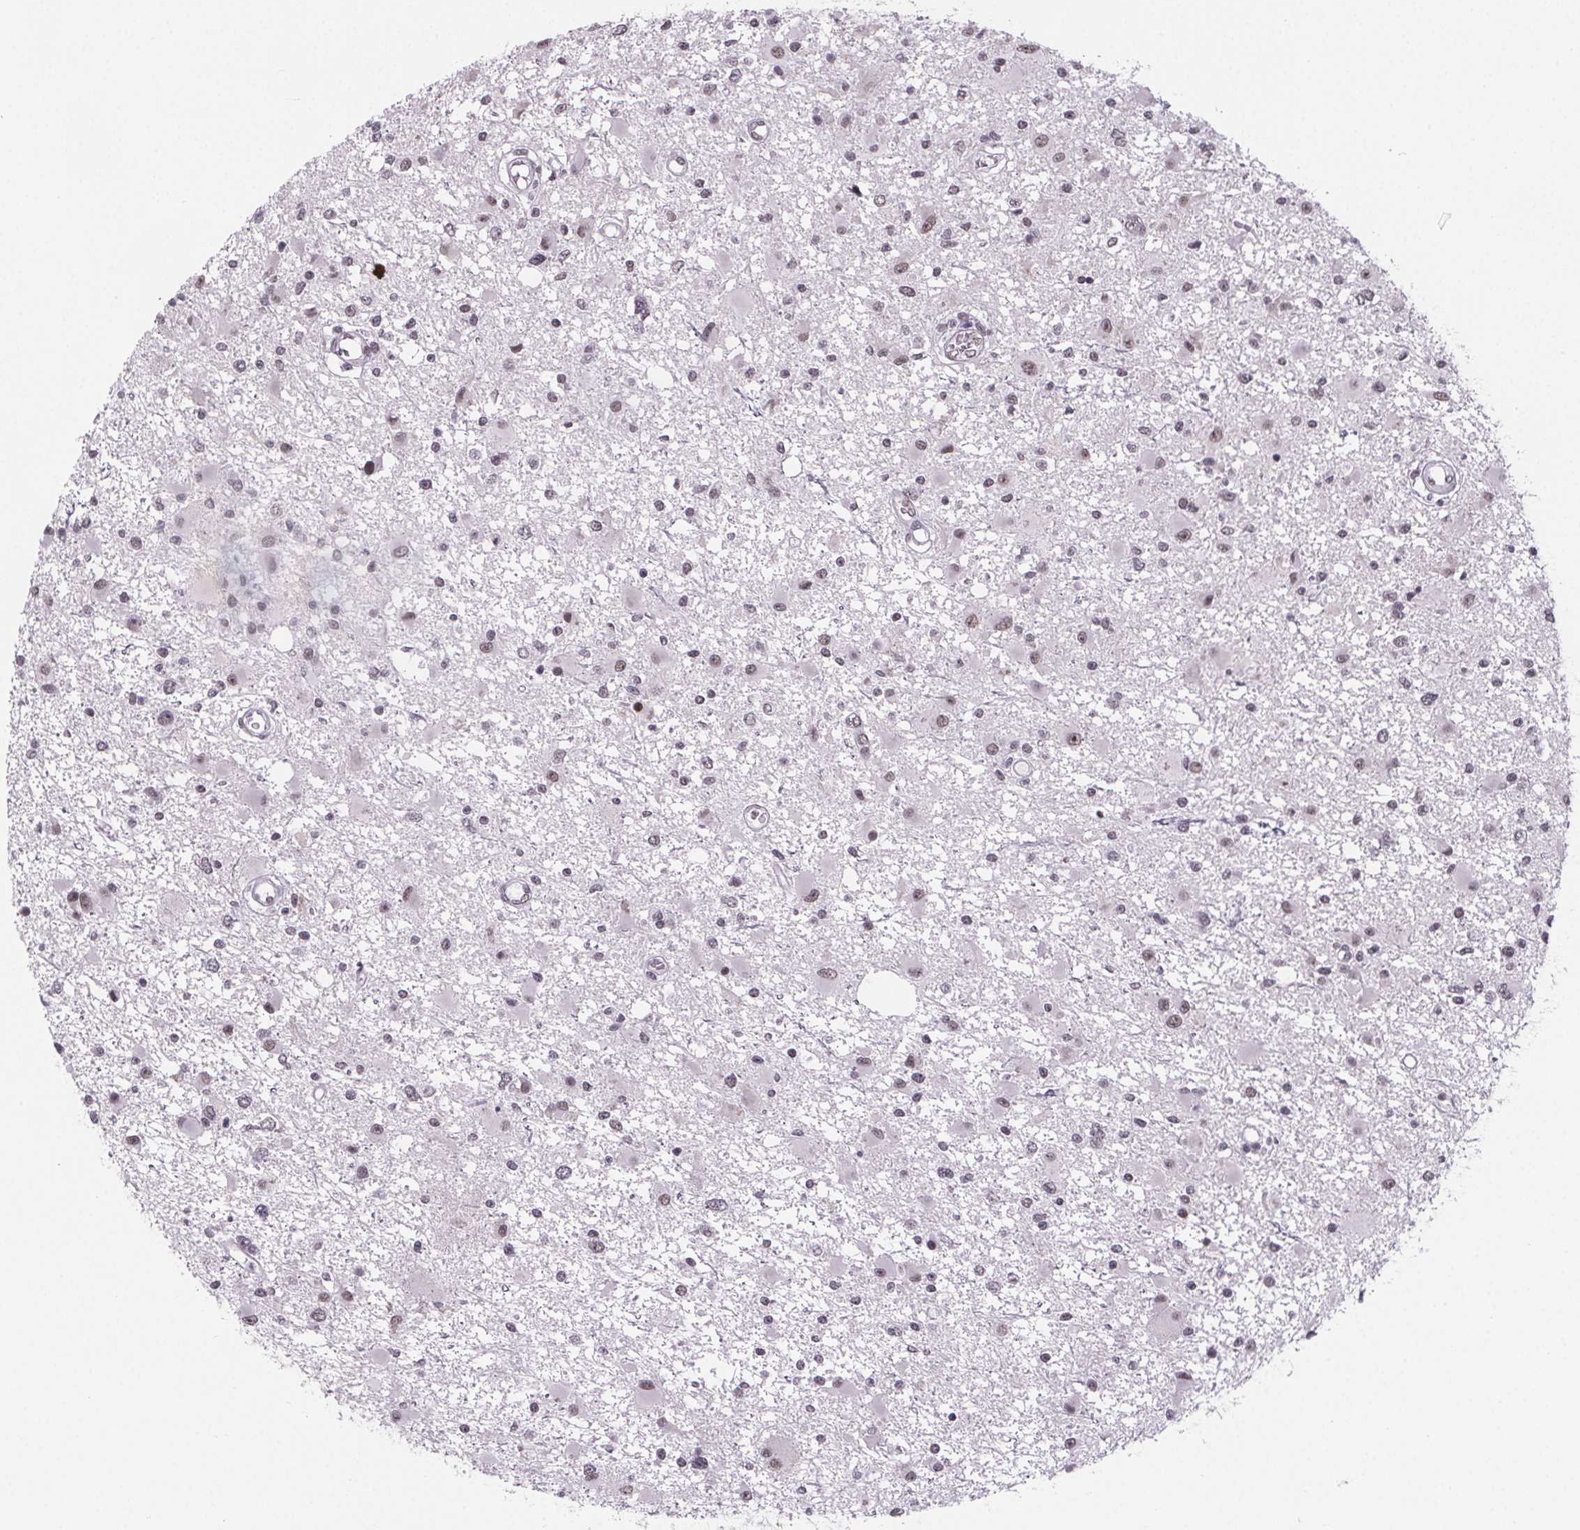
{"staining": {"intensity": "moderate", "quantity": "25%-75%", "location": "nuclear"}, "tissue": "glioma", "cell_type": "Tumor cells", "image_type": "cancer", "snomed": [{"axis": "morphology", "description": "Glioma, malignant, High grade"}, {"axis": "topography", "description": "Brain"}], "caption": "Immunohistochemistry (IHC) of human malignant high-grade glioma exhibits medium levels of moderate nuclear staining in approximately 25%-75% of tumor cells. (IHC, brightfield microscopy, high magnification).", "gene": "ZNF572", "patient": {"sex": "male", "age": 54}}